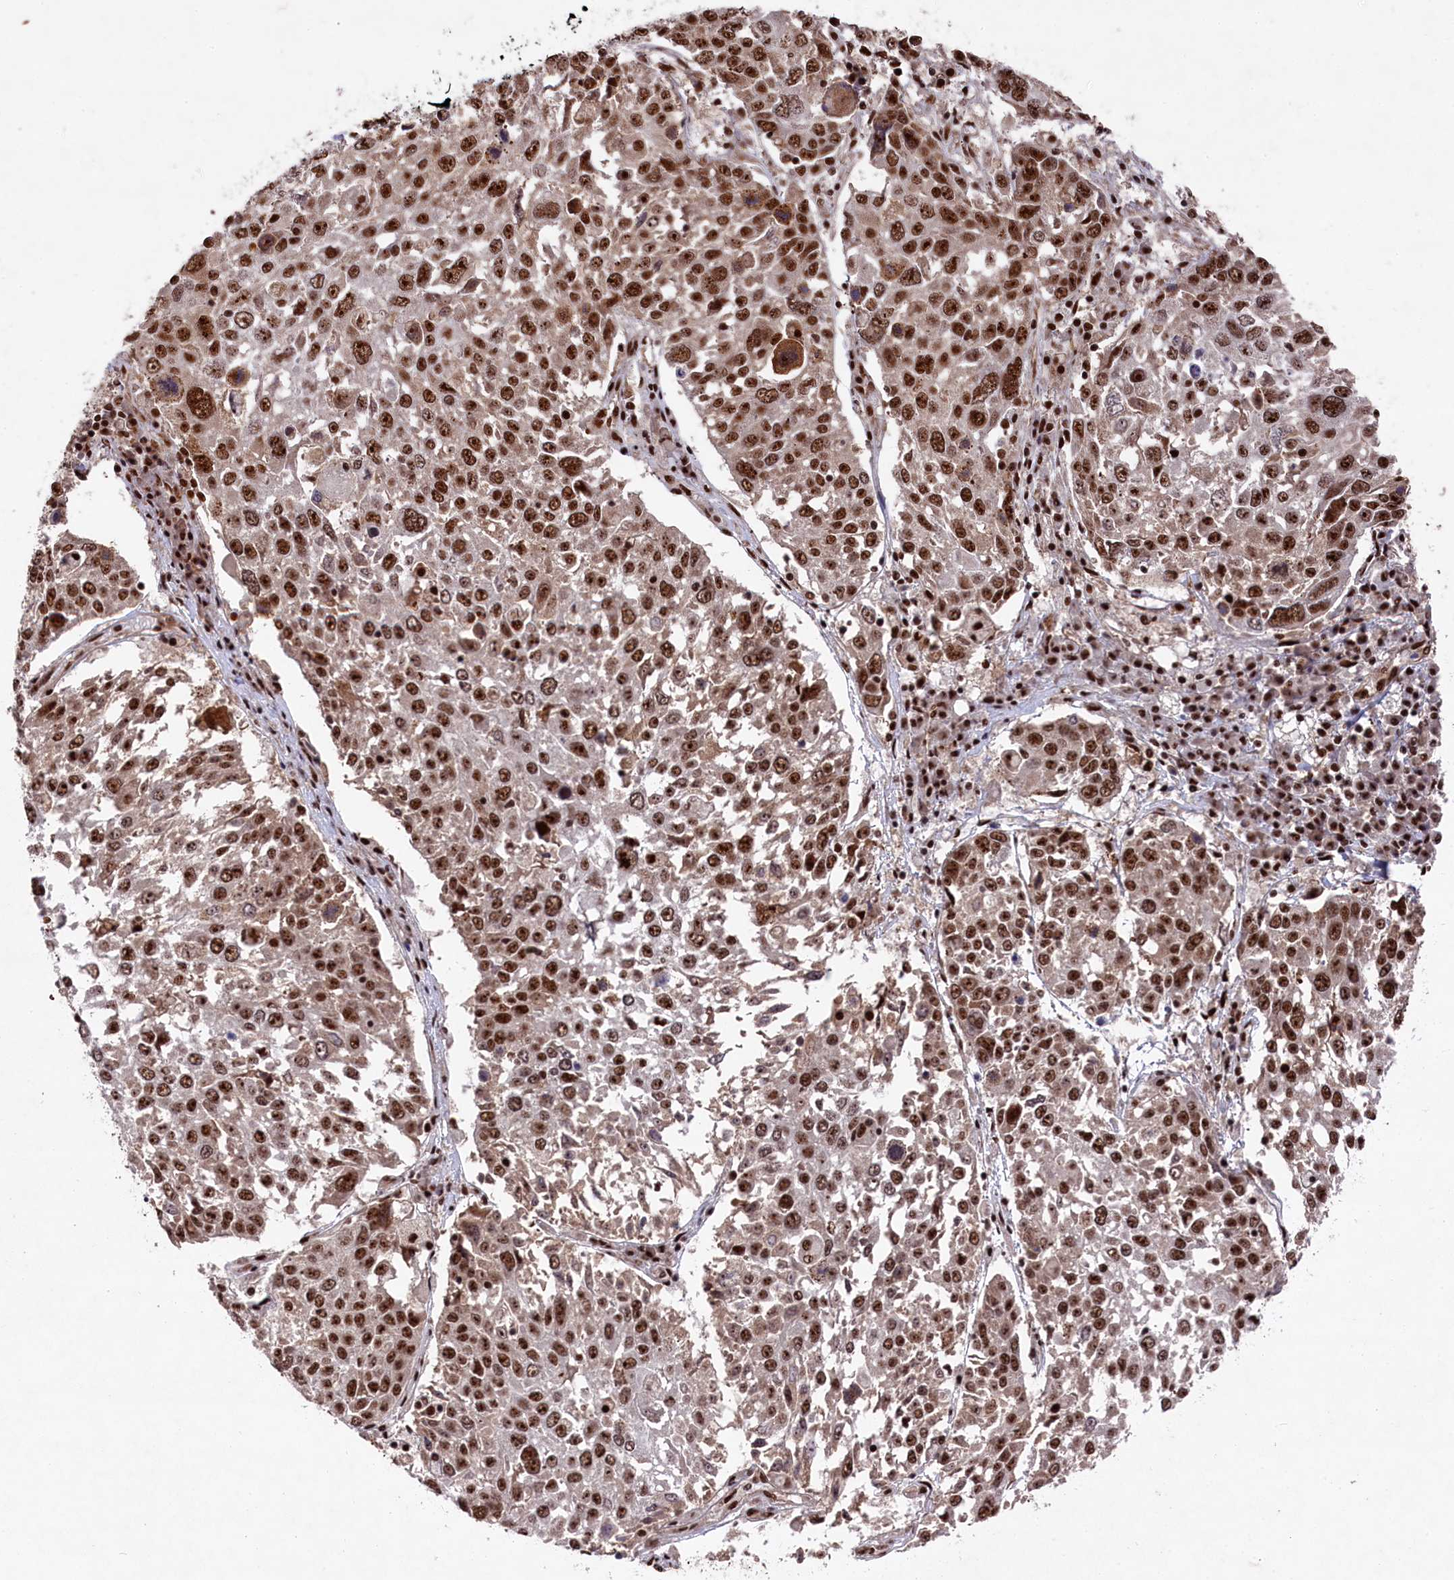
{"staining": {"intensity": "strong", "quantity": ">75%", "location": "nuclear"}, "tissue": "lung cancer", "cell_type": "Tumor cells", "image_type": "cancer", "snomed": [{"axis": "morphology", "description": "Squamous cell carcinoma, NOS"}, {"axis": "topography", "description": "Lung"}], "caption": "A photomicrograph showing strong nuclear staining in about >75% of tumor cells in squamous cell carcinoma (lung), as visualized by brown immunohistochemical staining.", "gene": "PRPF31", "patient": {"sex": "male", "age": 65}}